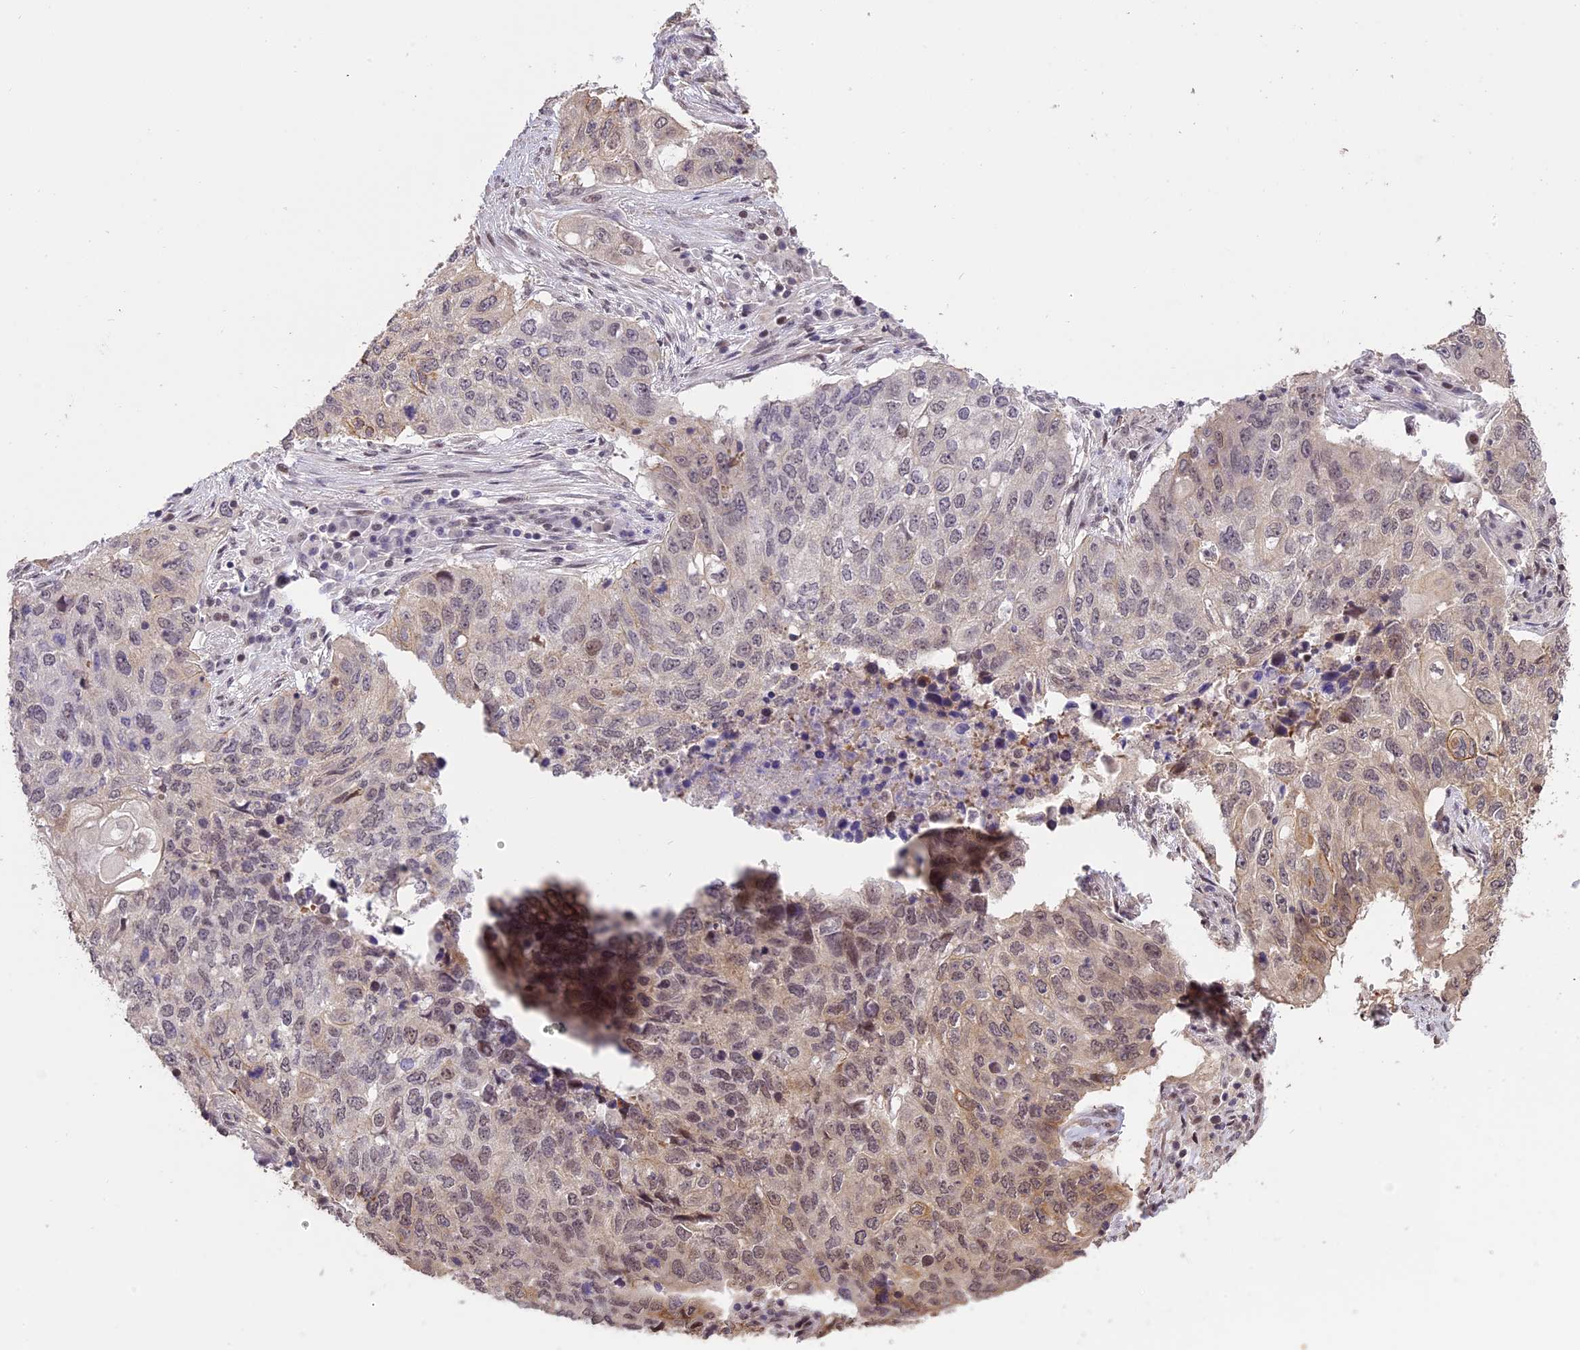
{"staining": {"intensity": "moderate", "quantity": "<25%", "location": "nuclear"}, "tissue": "lung cancer", "cell_type": "Tumor cells", "image_type": "cancer", "snomed": [{"axis": "morphology", "description": "Squamous cell carcinoma, NOS"}, {"axis": "topography", "description": "Lung"}], "caption": "IHC of lung squamous cell carcinoma demonstrates low levels of moderate nuclear positivity in about <25% of tumor cells. The protein is stained brown, and the nuclei are stained in blue (DAB IHC with brightfield microscopy, high magnification).", "gene": "TIGD7", "patient": {"sex": "female", "age": 63}}